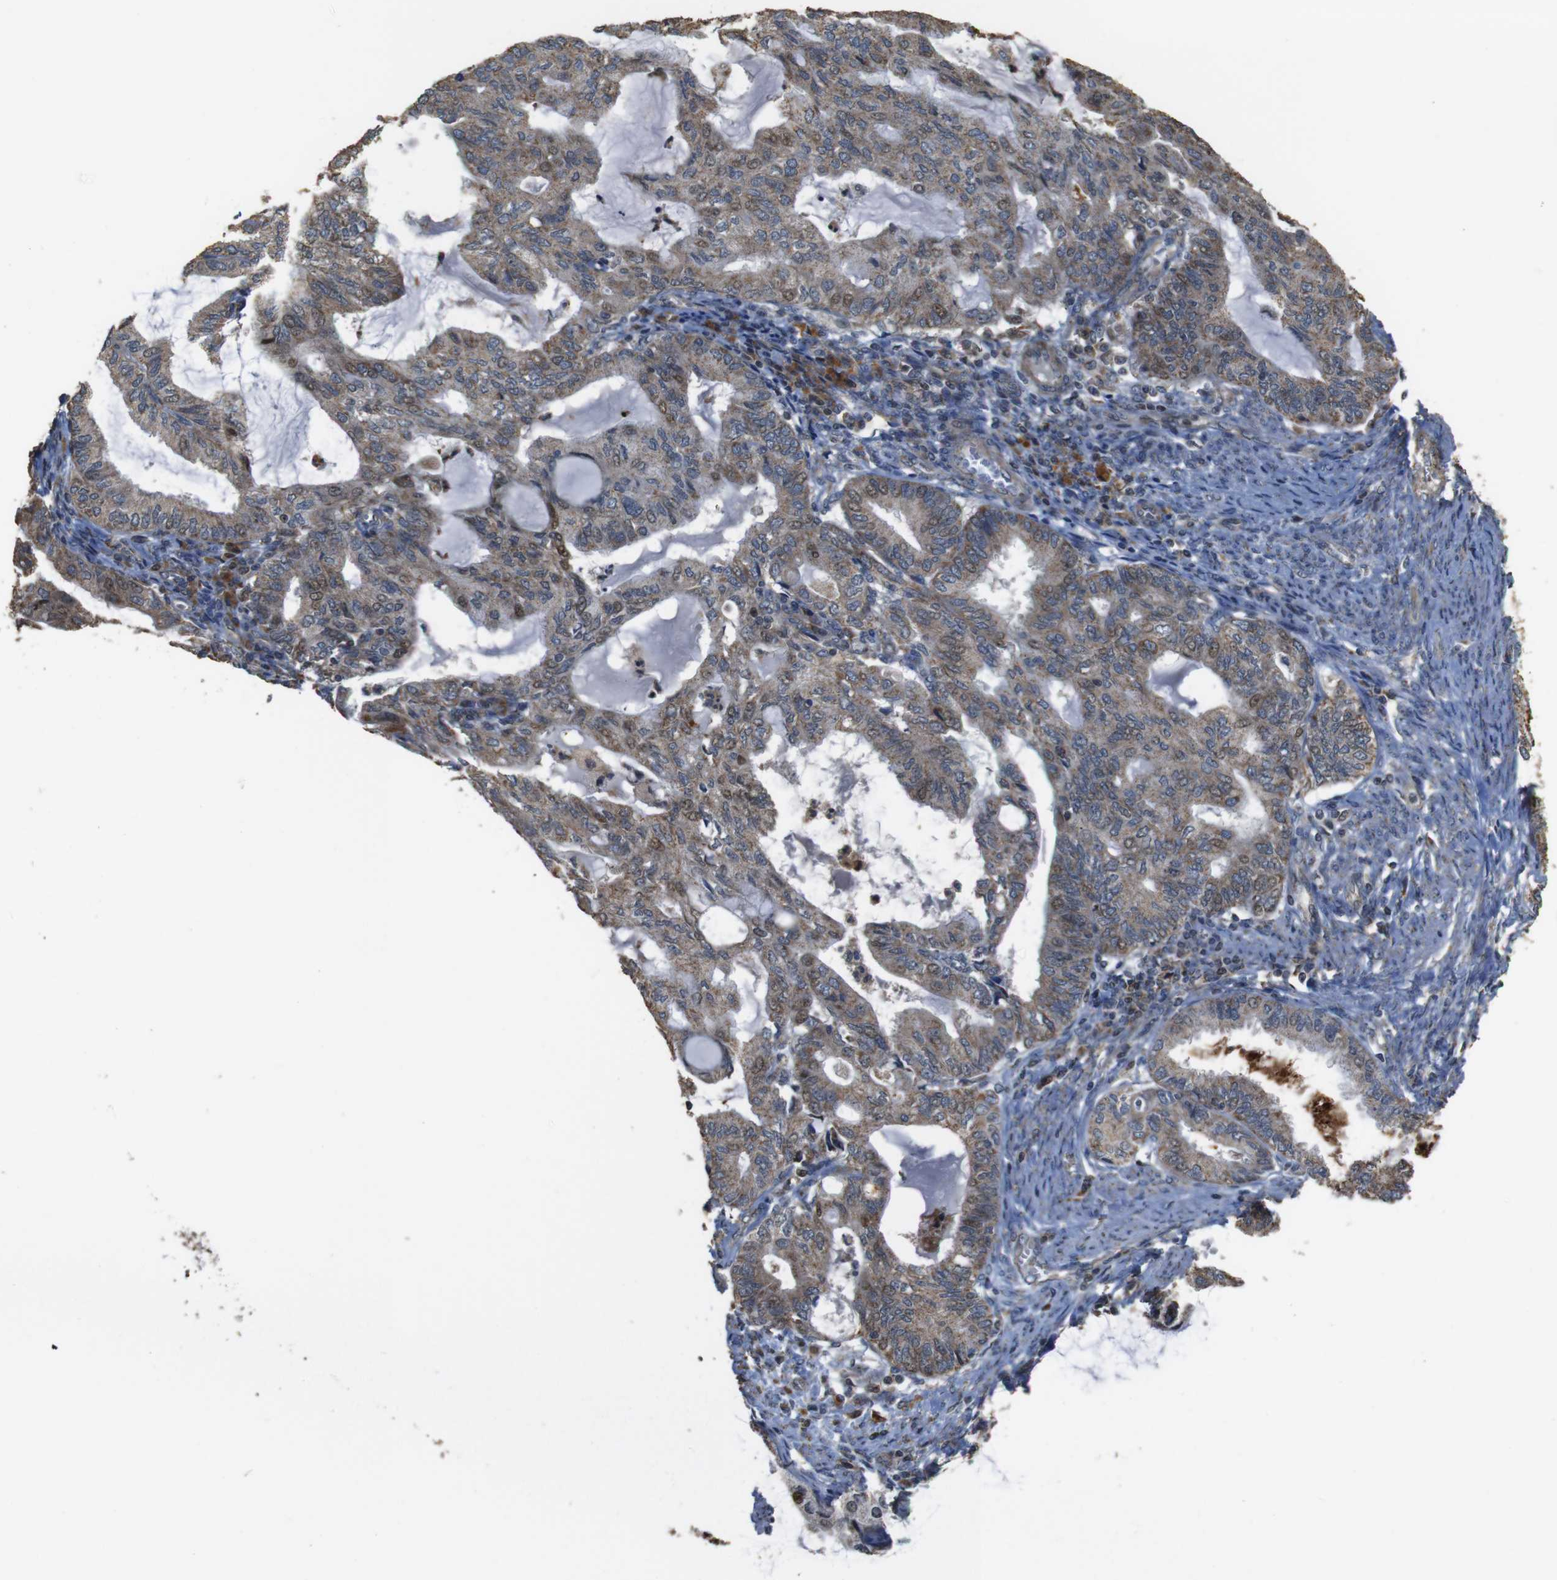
{"staining": {"intensity": "moderate", "quantity": ">75%", "location": "cytoplasmic/membranous,nuclear"}, "tissue": "endometrial cancer", "cell_type": "Tumor cells", "image_type": "cancer", "snomed": [{"axis": "morphology", "description": "Adenocarcinoma, NOS"}, {"axis": "topography", "description": "Endometrium"}], "caption": "A brown stain shows moderate cytoplasmic/membranous and nuclear expression of a protein in endometrial adenocarcinoma tumor cells. (Brightfield microscopy of DAB IHC at high magnification).", "gene": "SNN", "patient": {"sex": "female", "age": 86}}